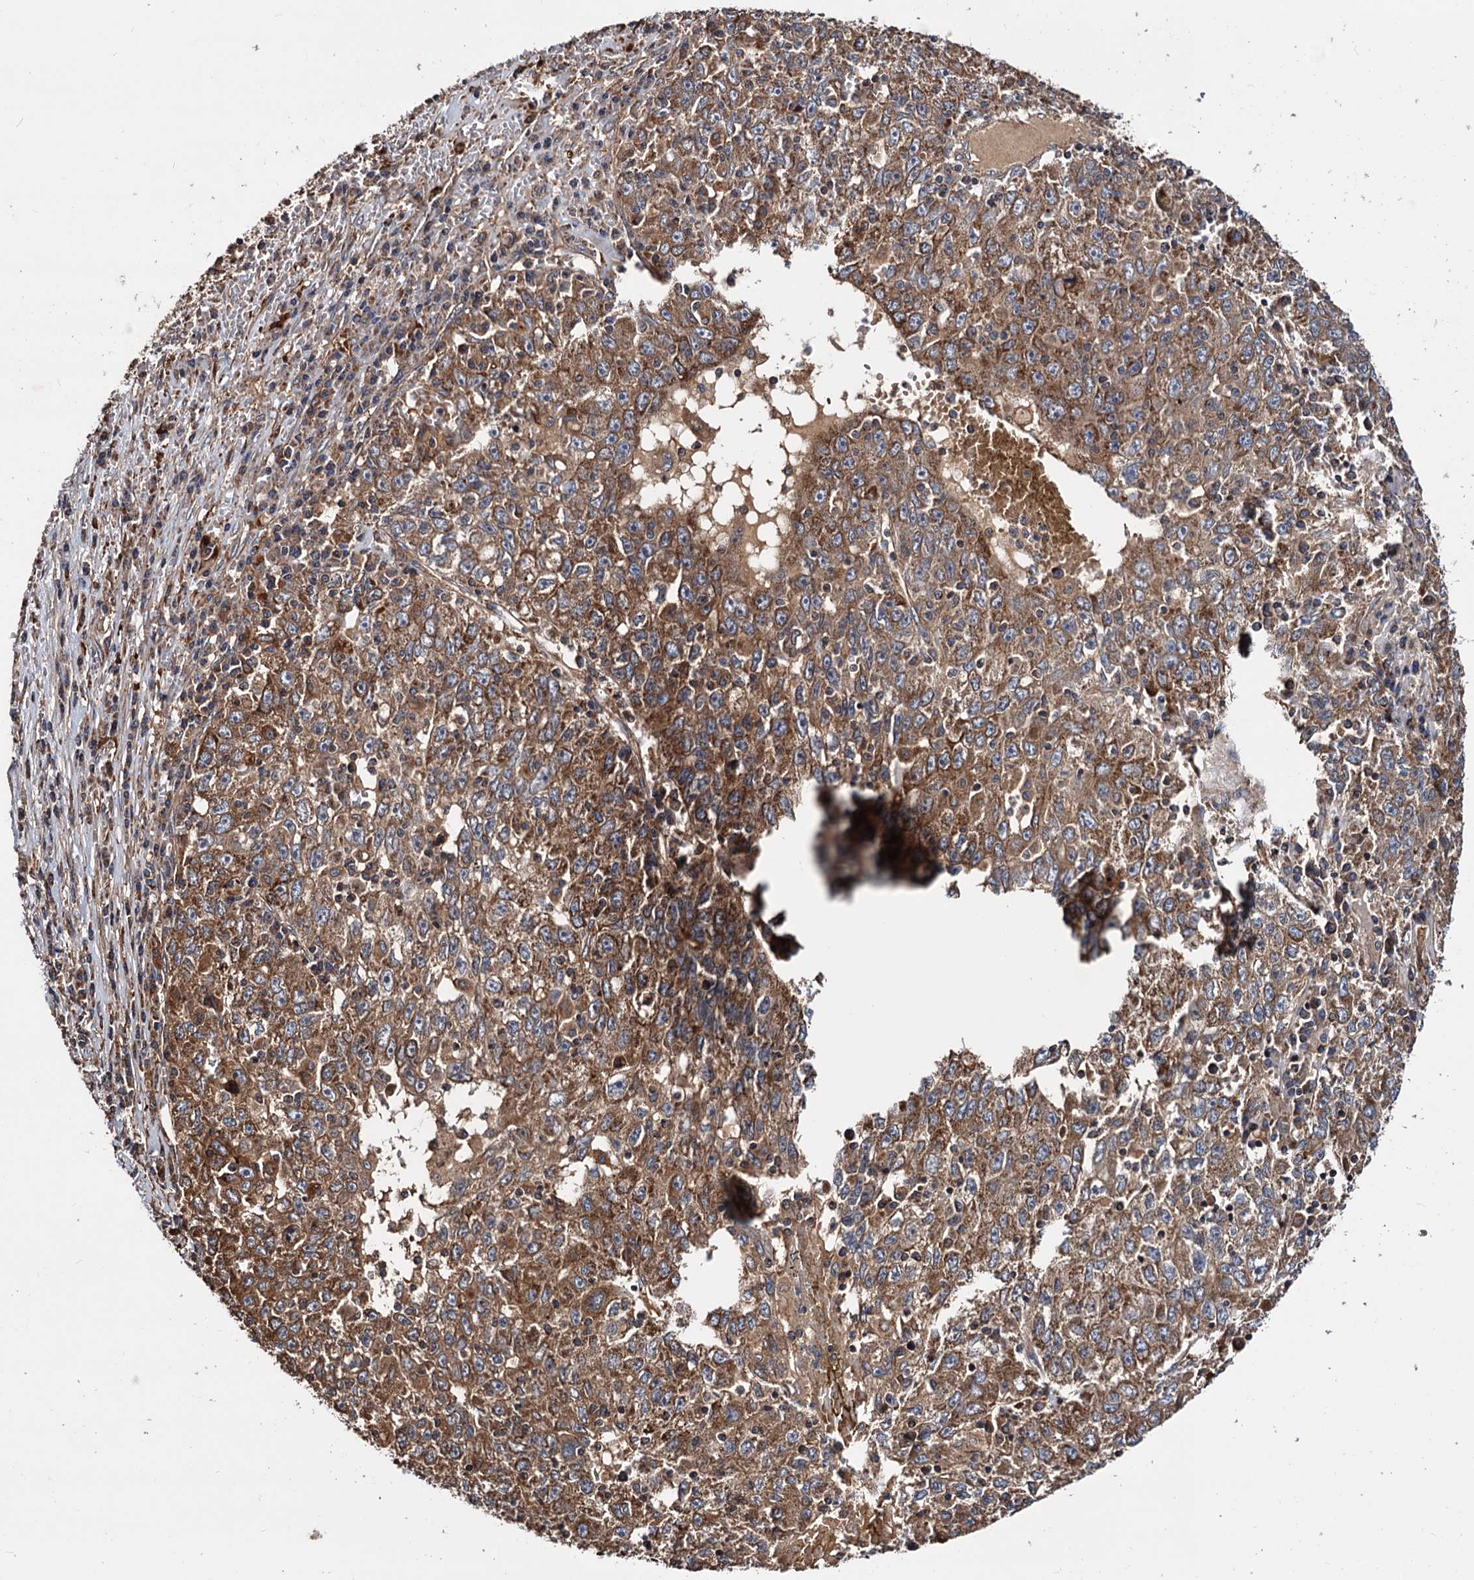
{"staining": {"intensity": "moderate", "quantity": ">75%", "location": "cytoplasmic/membranous"}, "tissue": "liver cancer", "cell_type": "Tumor cells", "image_type": "cancer", "snomed": [{"axis": "morphology", "description": "Carcinoma, Hepatocellular, NOS"}, {"axis": "topography", "description": "Liver"}], "caption": "Tumor cells show moderate cytoplasmic/membranous staining in about >75% of cells in liver cancer. (DAB = brown stain, brightfield microscopy at high magnification).", "gene": "MRPL42", "patient": {"sex": "male", "age": 49}}